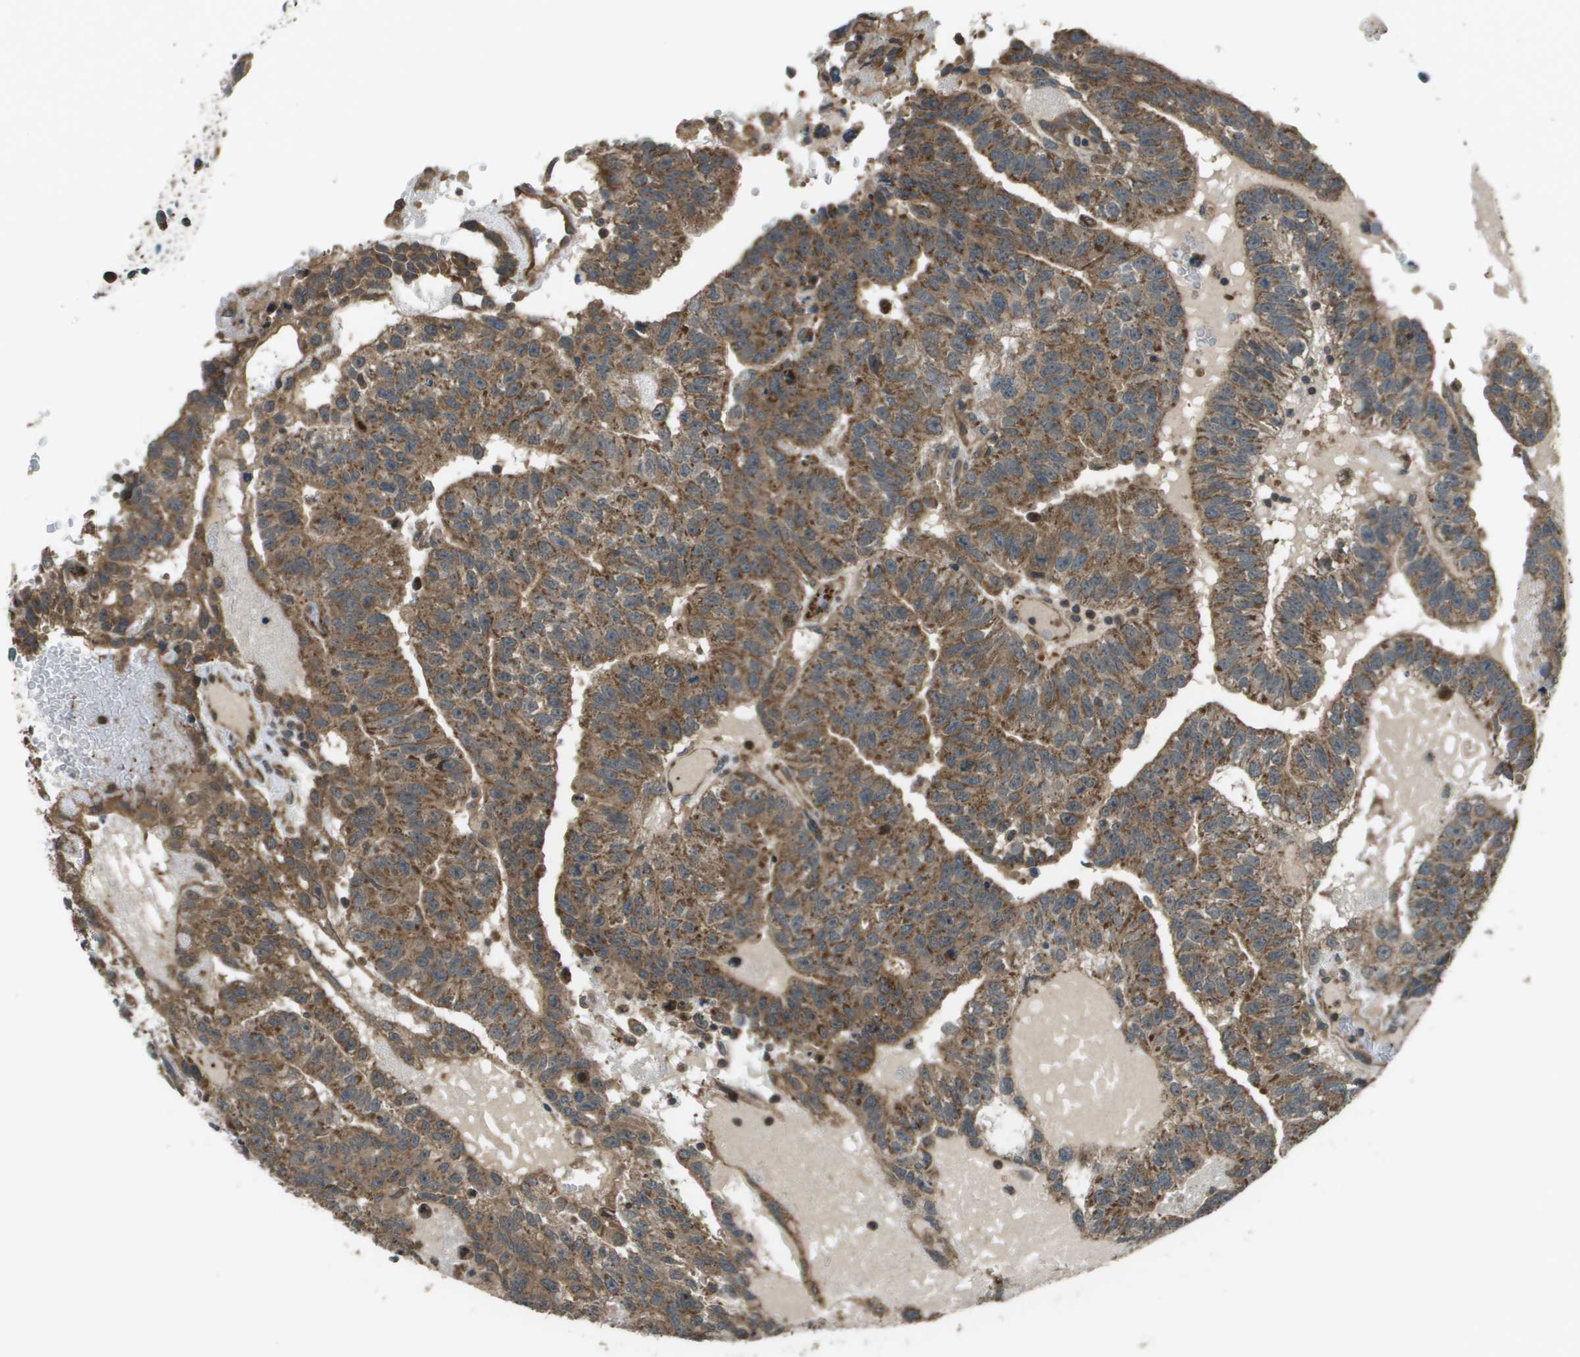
{"staining": {"intensity": "moderate", "quantity": ">75%", "location": "cytoplasmic/membranous"}, "tissue": "testis cancer", "cell_type": "Tumor cells", "image_type": "cancer", "snomed": [{"axis": "morphology", "description": "Seminoma, NOS"}, {"axis": "morphology", "description": "Carcinoma, Embryonal, NOS"}, {"axis": "topography", "description": "Testis"}], "caption": "An image of testis seminoma stained for a protein reveals moderate cytoplasmic/membranous brown staining in tumor cells.", "gene": "PLPBP", "patient": {"sex": "male", "age": 52}}